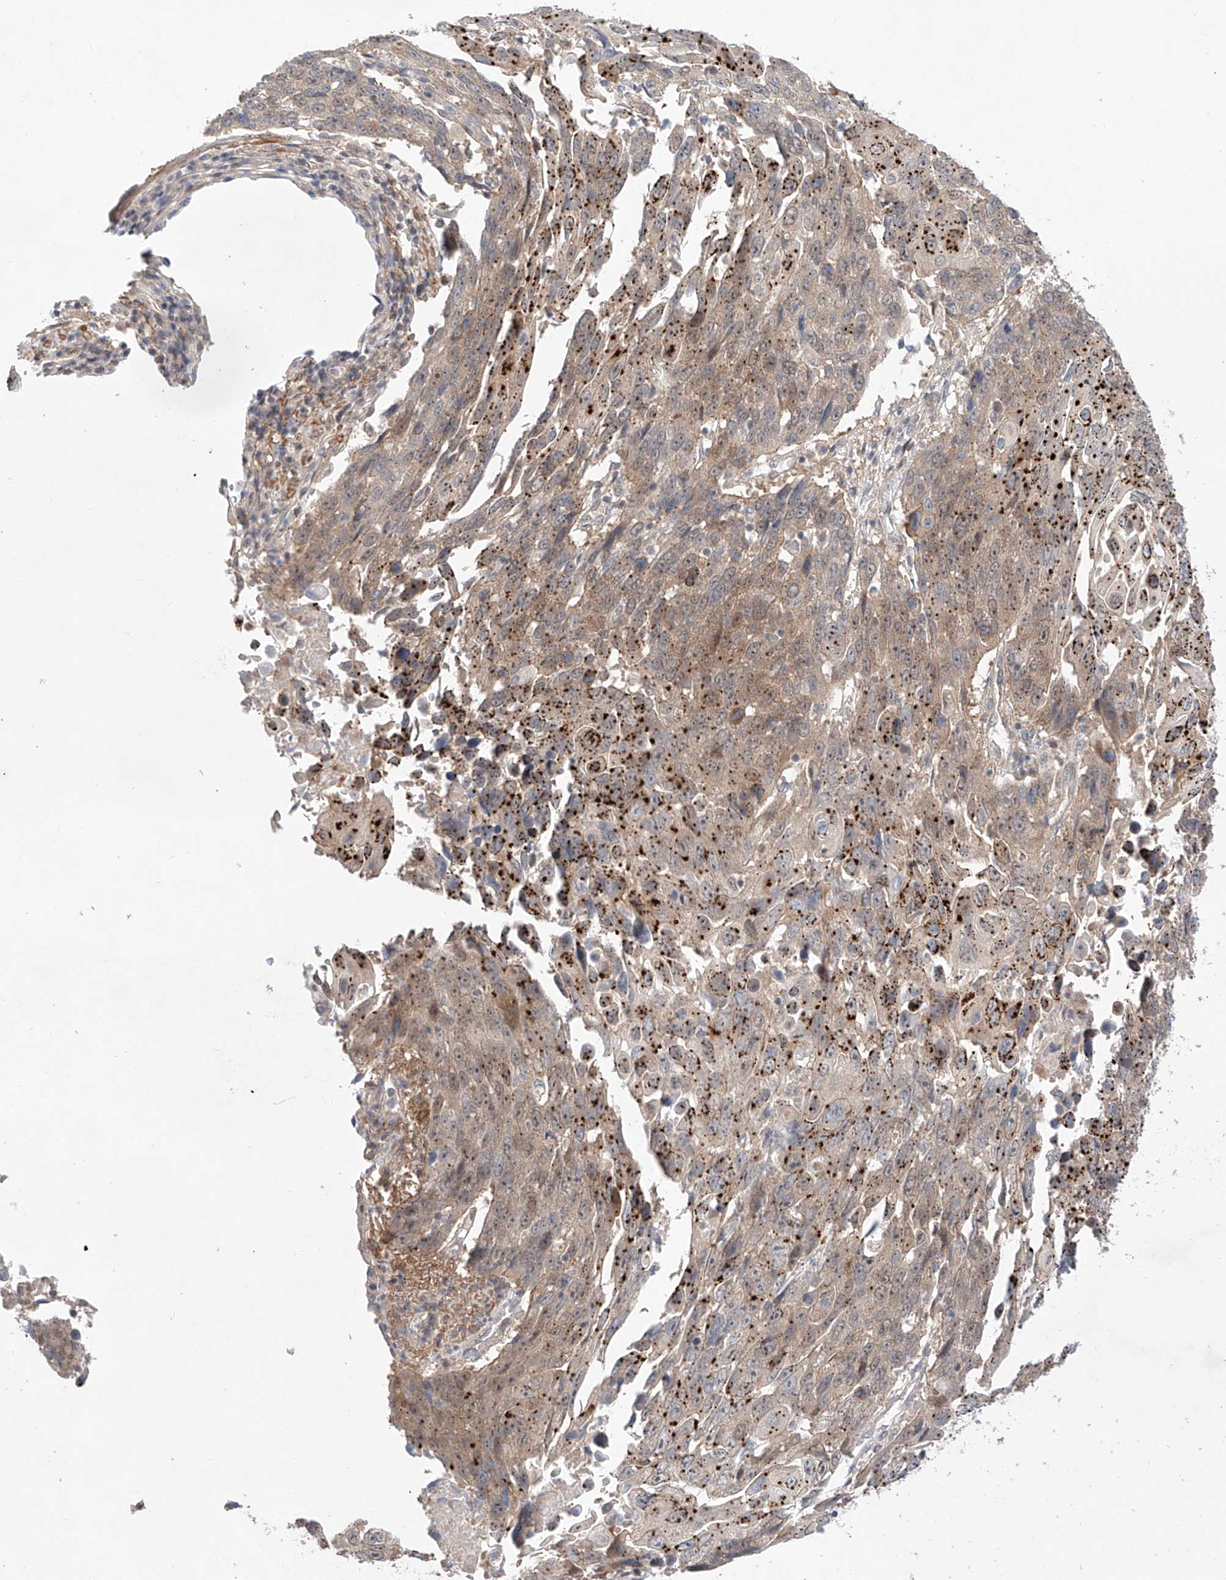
{"staining": {"intensity": "weak", "quantity": "<25%", "location": "cytoplasmic/membranous"}, "tissue": "lung cancer", "cell_type": "Tumor cells", "image_type": "cancer", "snomed": [{"axis": "morphology", "description": "Squamous cell carcinoma, NOS"}, {"axis": "topography", "description": "Lung"}], "caption": "This photomicrograph is of lung cancer stained with immunohistochemistry (IHC) to label a protein in brown with the nuclei are counter-stained blue. There is no staining in tumor cells.", "gene": "TSR2", "patient": {"sex": "male", "age": 66}}